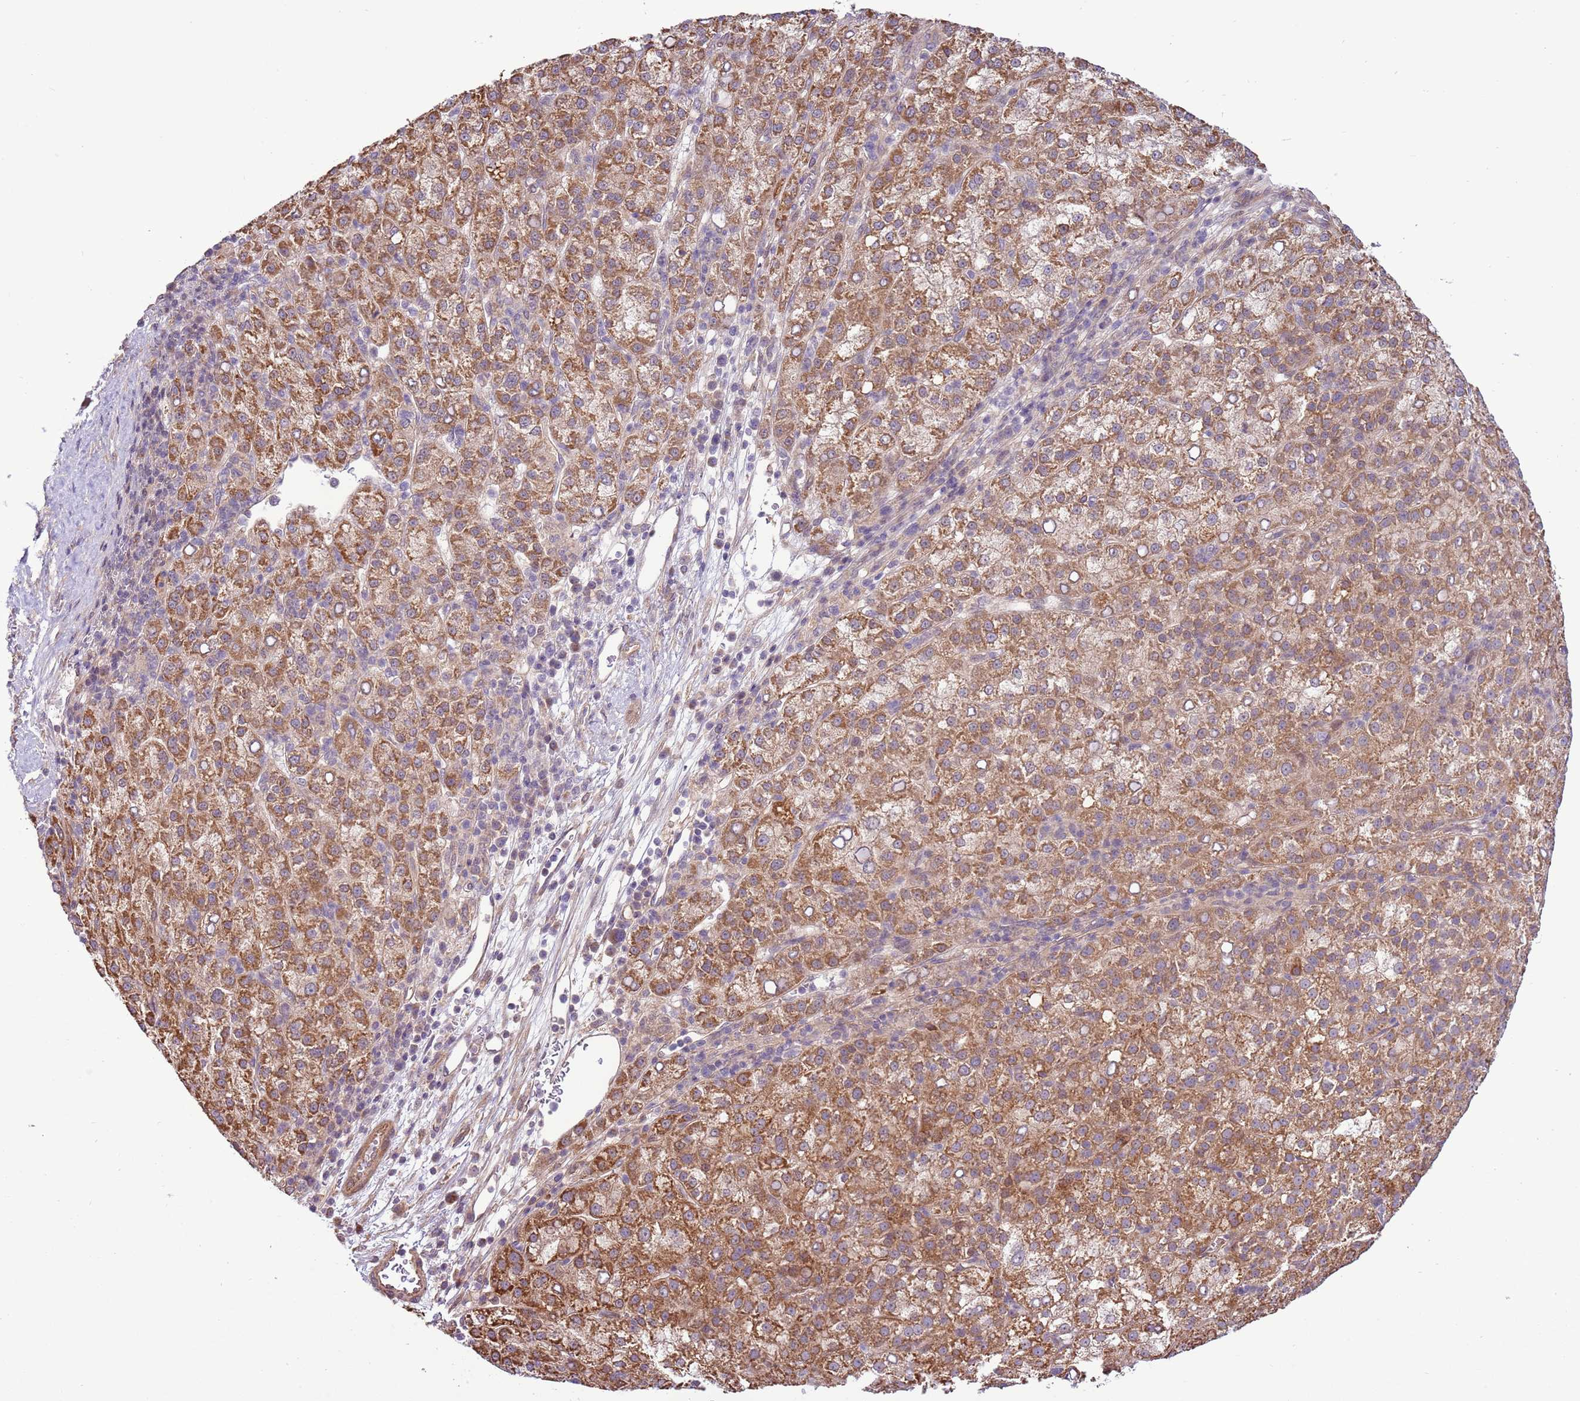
{"staining": {"intensity": "moderate", "quantity": ">75%", "location": "cytoplasmic/membranous"}, "tissue": "liver cancer", "cell_type": "Tumor cells", "image_type": "cancer", "snomed": [{"axis": "morphology", "description": "Carcinoma, Hepatocellular, NOS"}, {"axis": "topography", "description": "Liver"}], "caption": "Liver cancer (hepatocellular carcinoma) stained for a protein (brown) reveals moderate cytoplasmic/membranous positive staining in about >75% of tumor cells.", "gene": "SCARA3", "patient": {"sex": "female", "age": 58}}